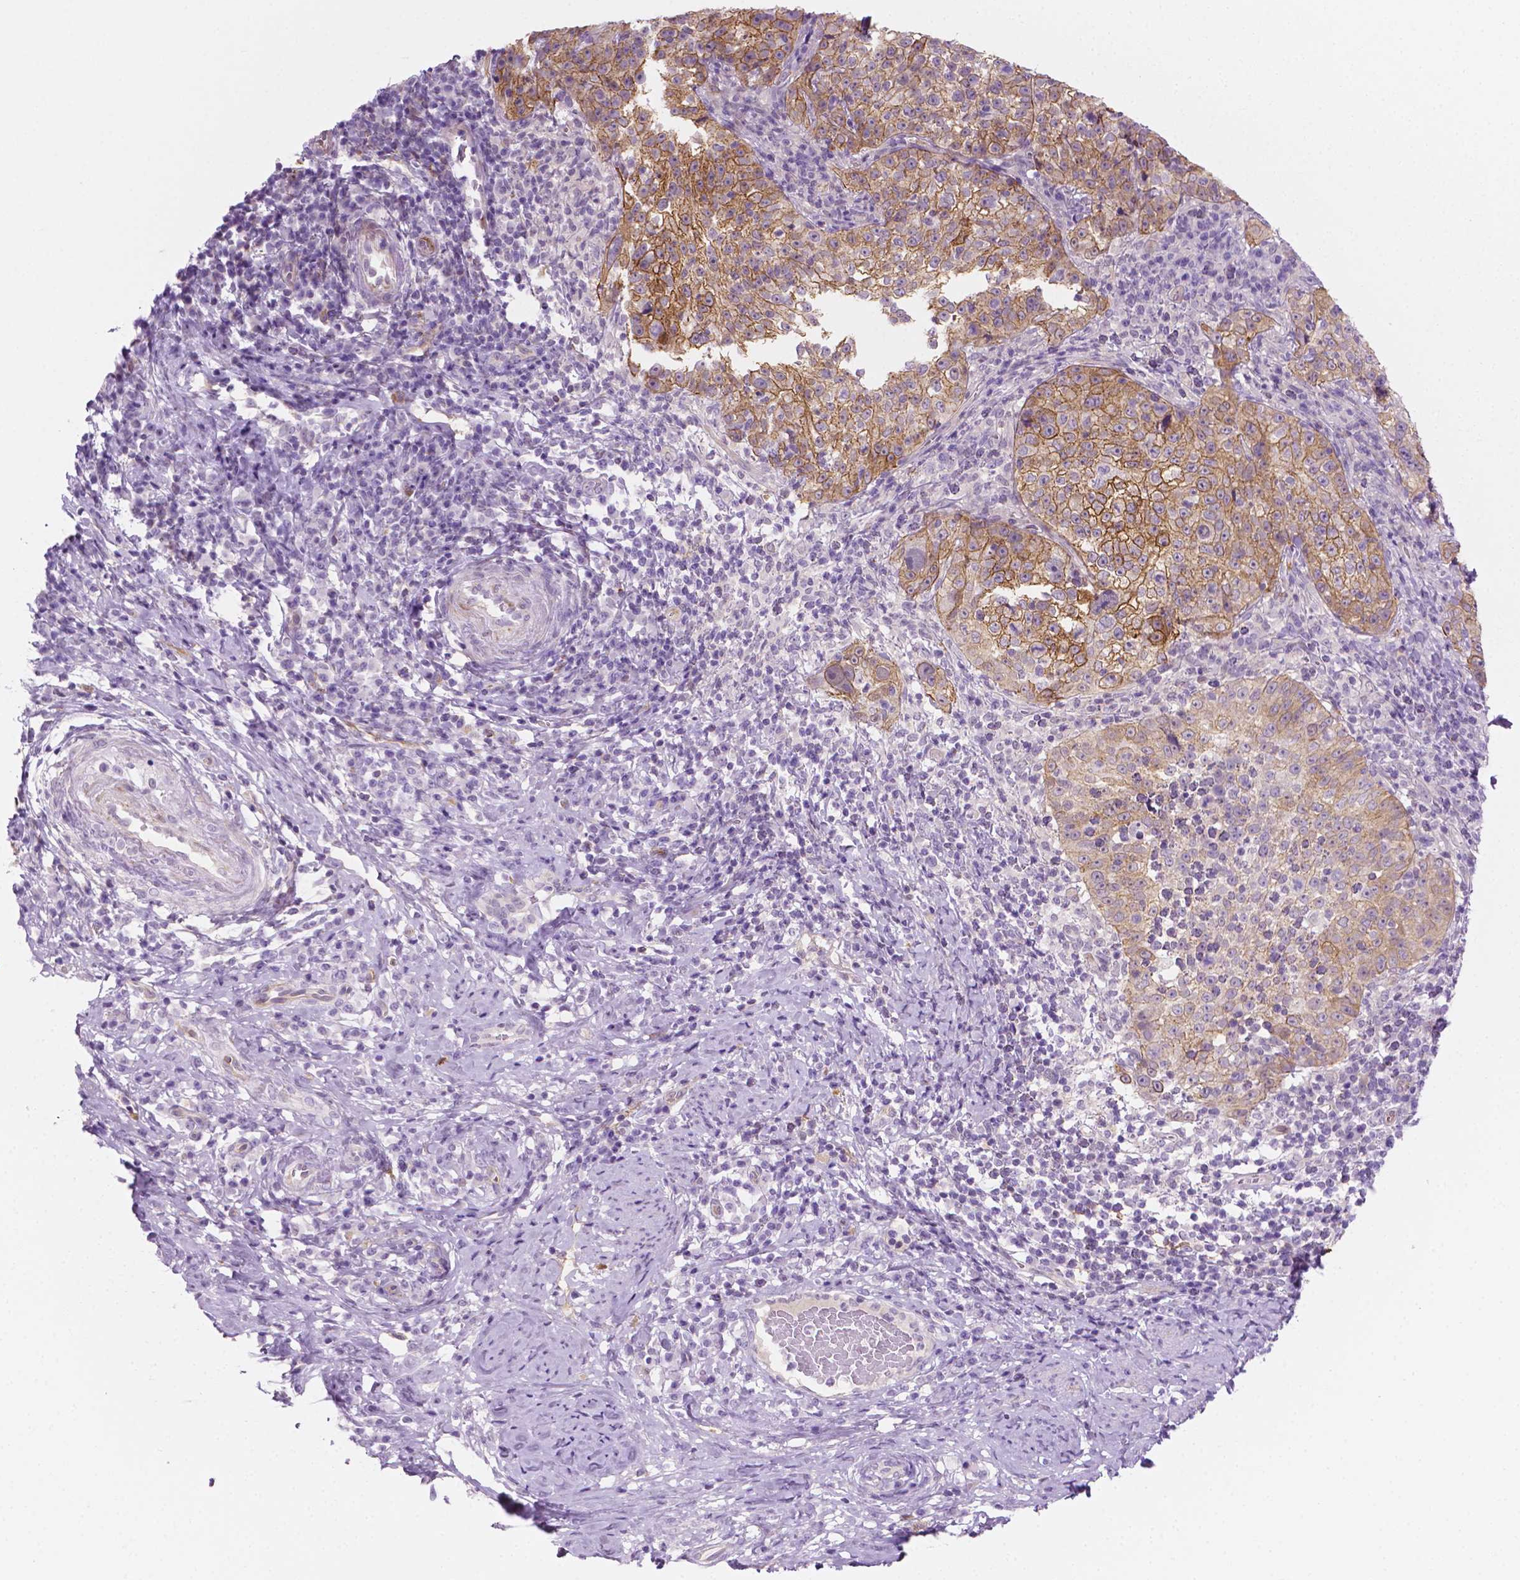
{"staining": {"intensity": "moderate", "quantity": ">75%", "location": "cytoplasmic/membranous"}, "tissue": "cervical cancer", "cell_type": "Tumor cells", "image_type": "cancer", "snomed": [{"axis": "morphology", "description": "Squamous cell carcinoma, NOS"}, {"axis": "topography", "description": "Cervix"}], "caption": "A medium amount of moderate cytoplasmic/membranous staining is identified in approximately >75% of tumor cells in cervical cancer (squamous cell carcinoma) tissue.", "gene": "EPPK1", "patient": {"sex": "female", "age": 75}}